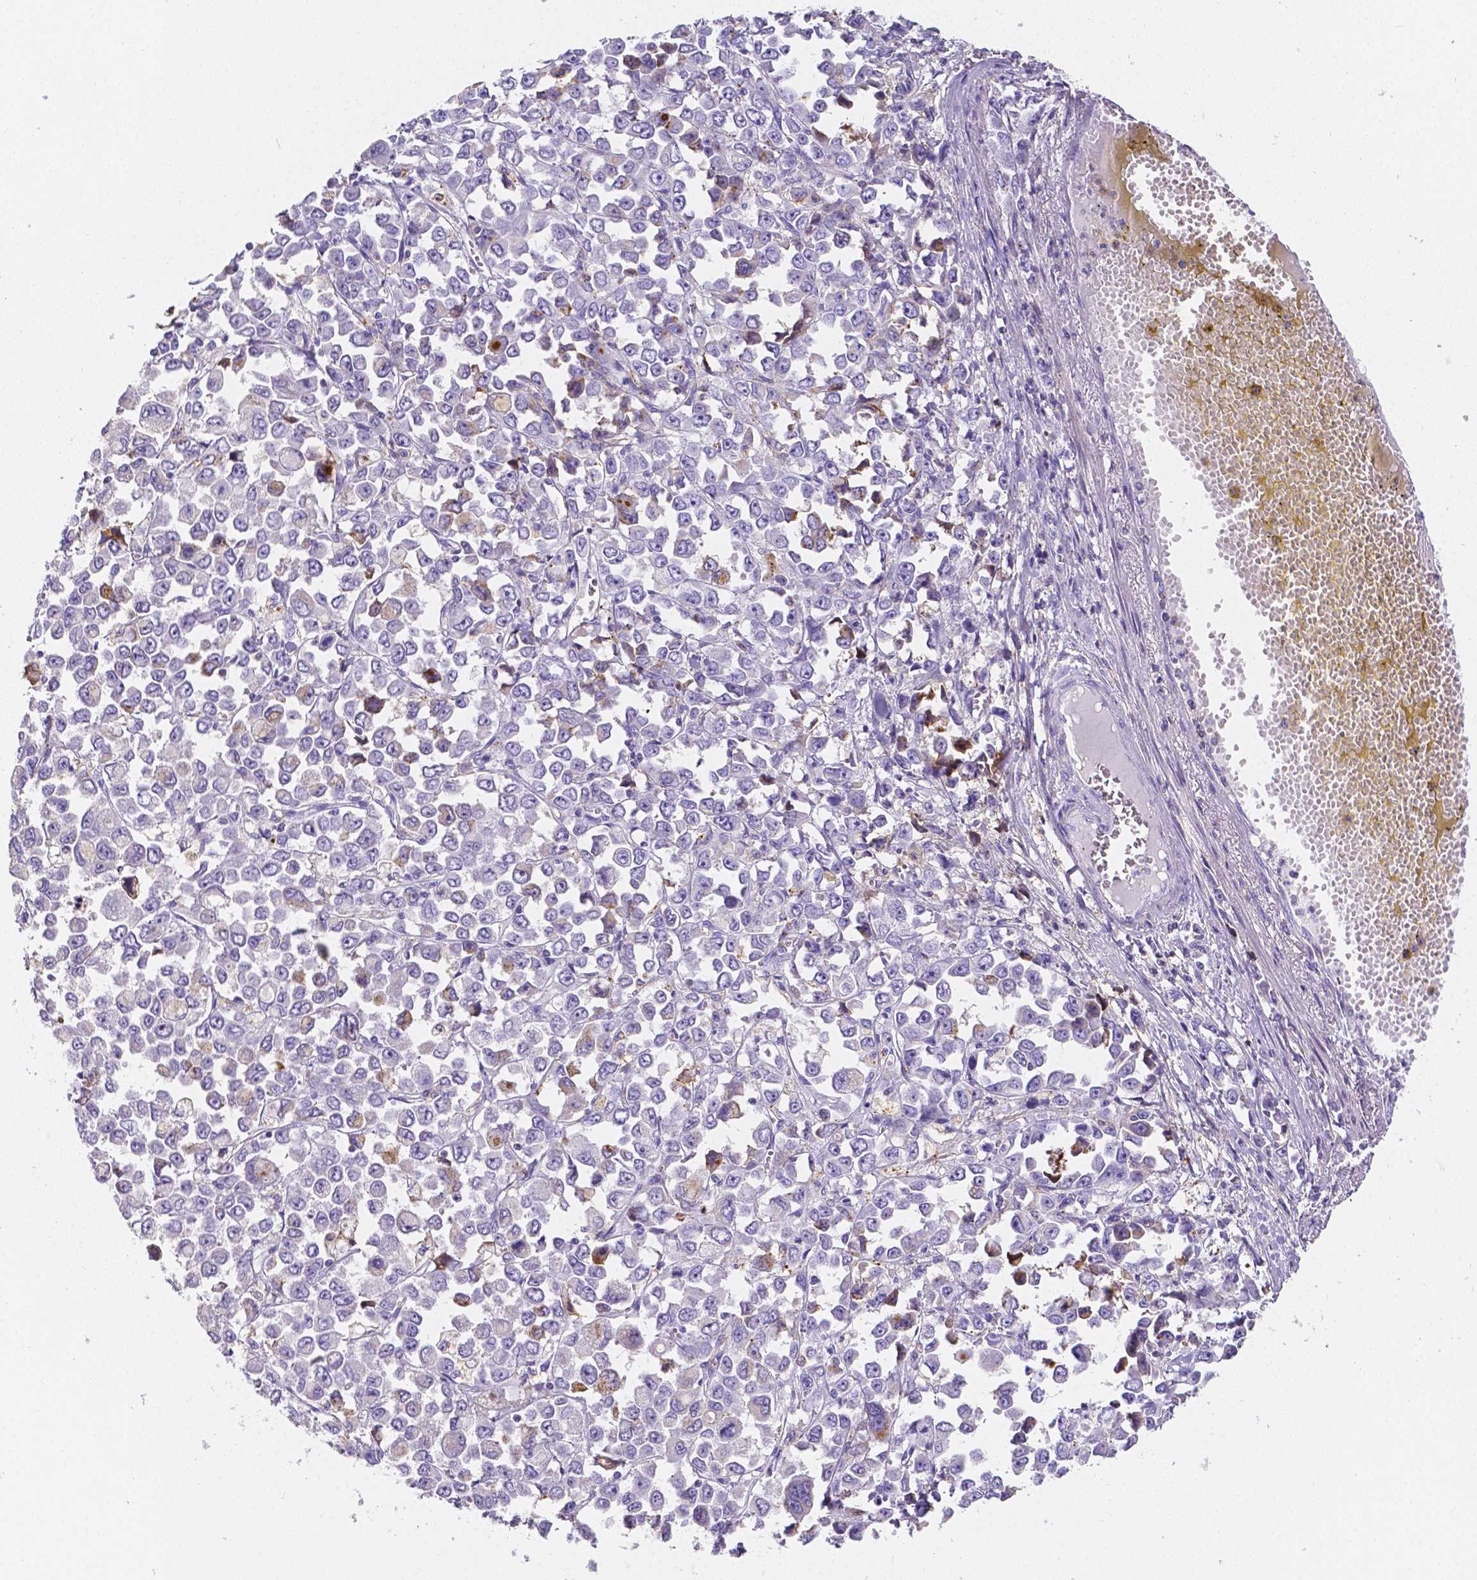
{"staining": {"intensity": "negative", "quantity": "none", "location": "none"}, "tissue": "stomach cancer", "cell_type": "Tumor cells", "image_type": "cancer", "snomed": [{"axis": "morphology", "description": "Adenocarcinoma, NOS"}, {"axis": "topography", "description": "Stomach, upper"}], "caption": "Human stomach cancer stained for a protein using immunohistochemistry shows no staining in tumor cells.", "gene": "GABRD", "patient": {"sex": "male", "age": 70}}